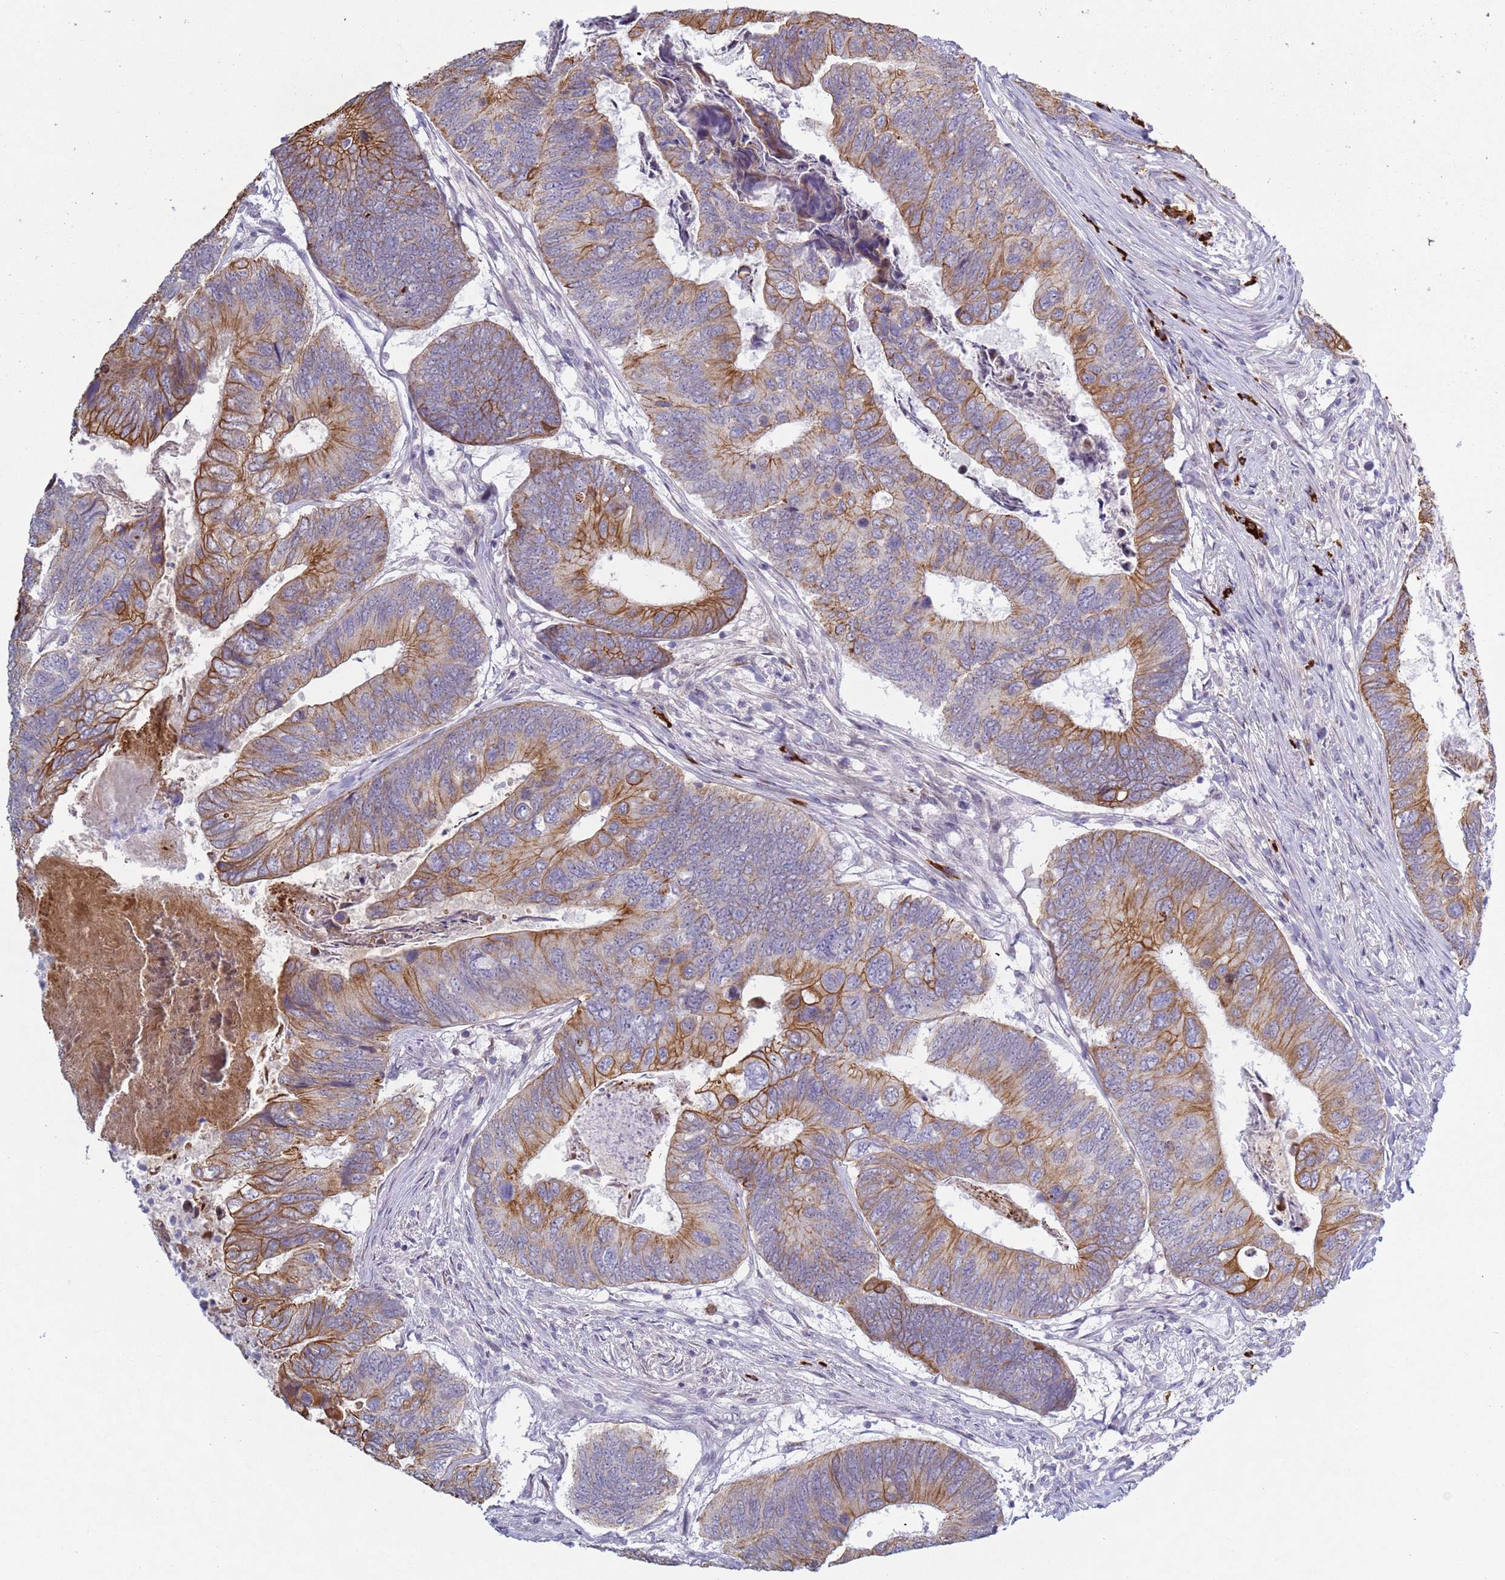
{"staining": {"intensity": "moderate", "quantity": ">75%", "location": "cytoplasmic/membranous"}, "tissue": "colorectal cancer", "cell_type": "Tumor cells", "image_type": "cancer", "snomed": [{"axis": "morphology", "description": "Adenocarcinoma, NOS"}, {"axis": "topography", "description": "Colon"}], "caption": "Colorectal cancer (adenocarcinoma) stained with a protein marker exhibits moderate staining in tumor cells.", "gene": "NPAP1", "patient": {"sex": "female", "age": 67}}